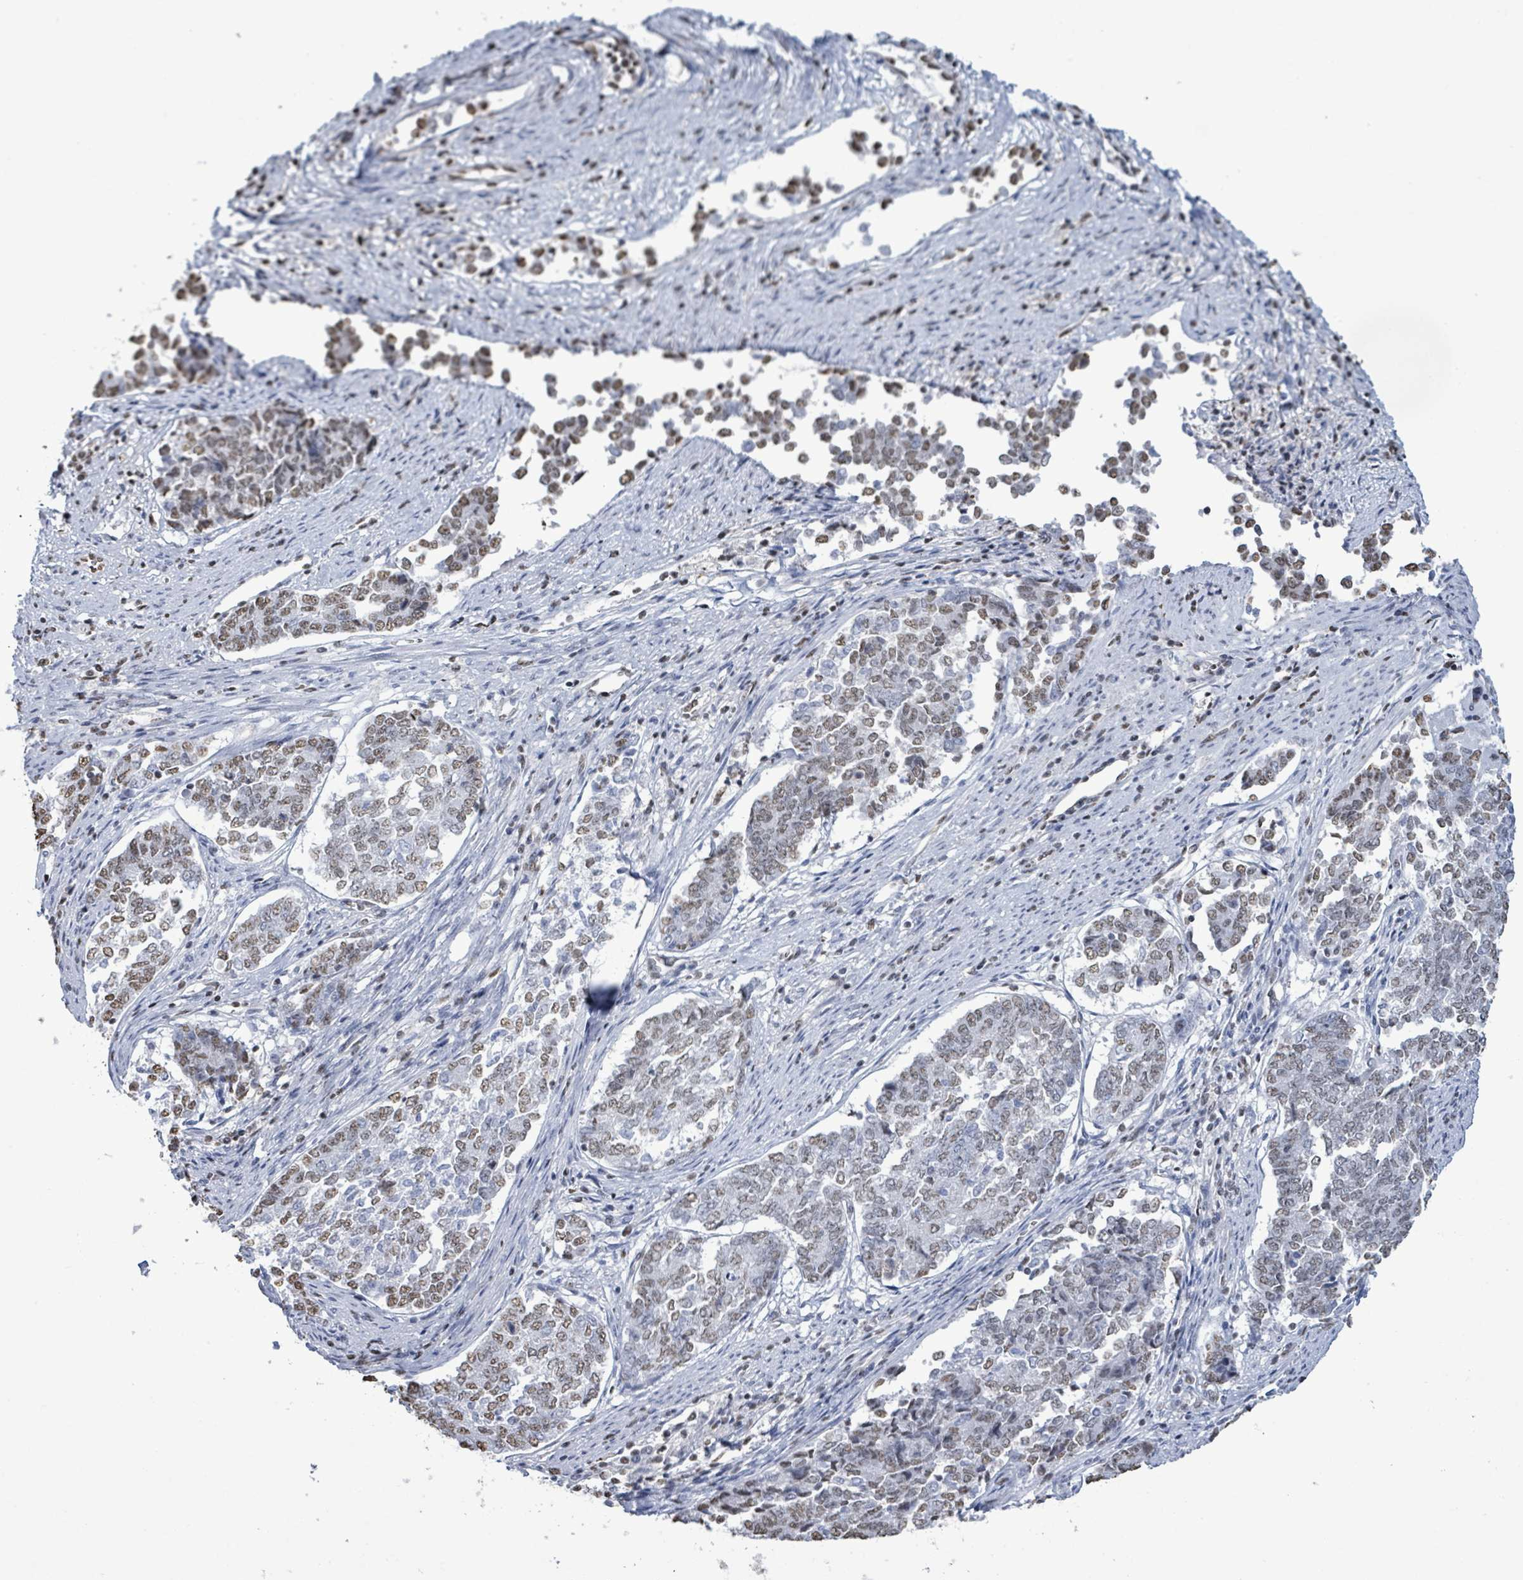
{"staining": {"intensity": "weak", "quantity": "25%-75%", "location": "nuclear"}, "tissue": "endometrial cancer", "cell_type": "Tumor cells", "image_type": "cancer", "snomed": [{"axis": "morphology", "description": "Adenocarcinoma, NOS"}, {"axis": "topography", "description": "Endometrium"}], "caption": "A histopathology image of endometrial adenocarcinoma stained for a protein exhibits weak nuclear brown staining in tumor cells.", "gene": "SAMD14", "patient": {"sex": "female", "age": 80}}